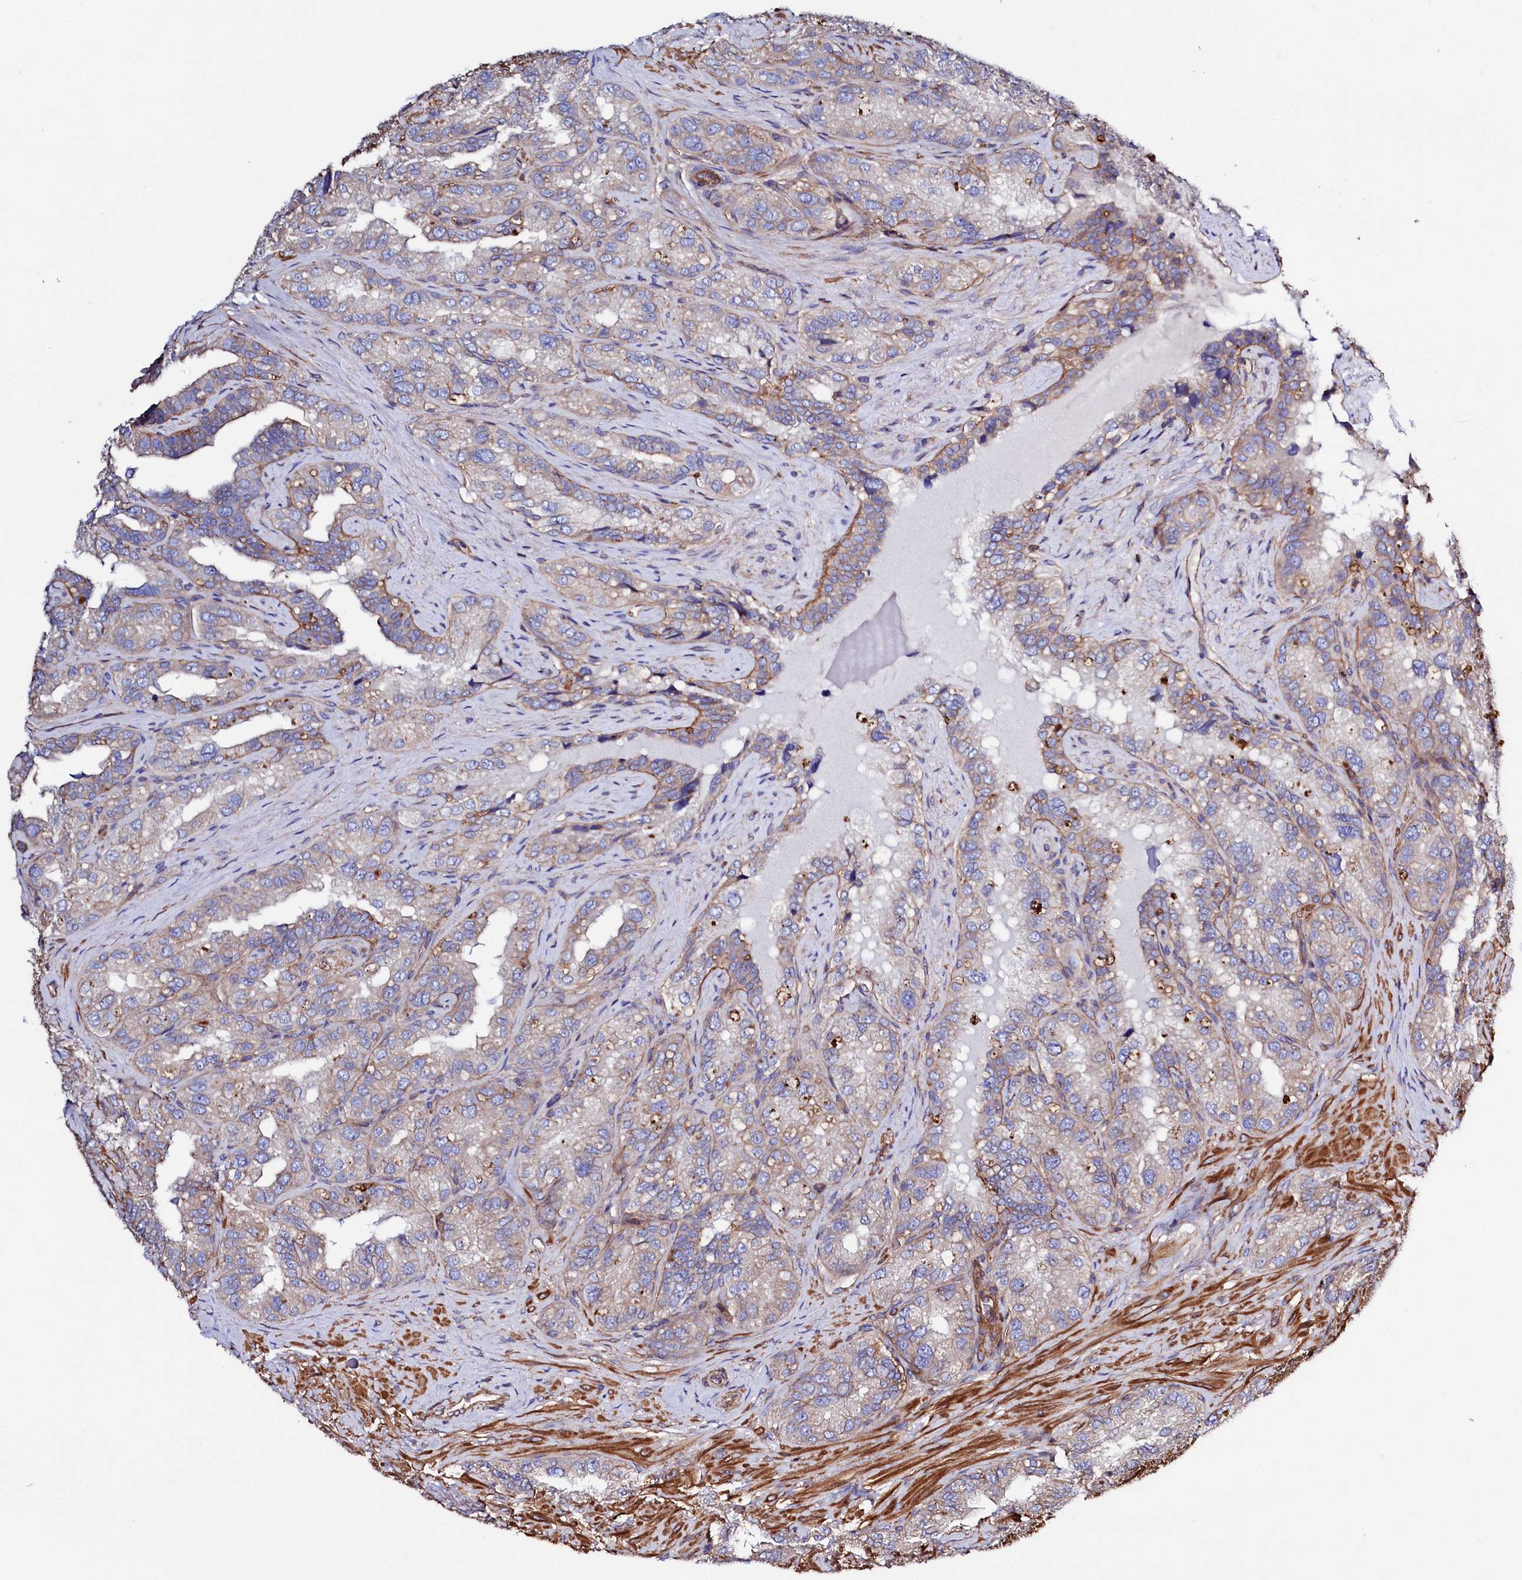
{"staining": {"intensity": "weak", "quantity": "<25%", "location": "cytoplasmic/membranous"}, "tissue": "seminal vesicle", "cell_type": "Glandular cells", "image_type": "normal", "snomed": [{"axis": "morphology", "description": "Normal tissue, NOS"}, {"axis": "topography", "description": "Seminal veicle"}, {"axis": "topography", "description": "Peripheral nerve tissue"}], "caption": "Immunohistochemistry (IHC) micrograph of unremarkable seminal vesicle: human seminal vesicle stained with DAB exhibits no significant protein staining in glandular cells. (Immunohistochemistry (IHC), brightfield microscopy, high magnification).", "gene": "STAMBPL1", "patient": {"sex": "male", "age": 67}}